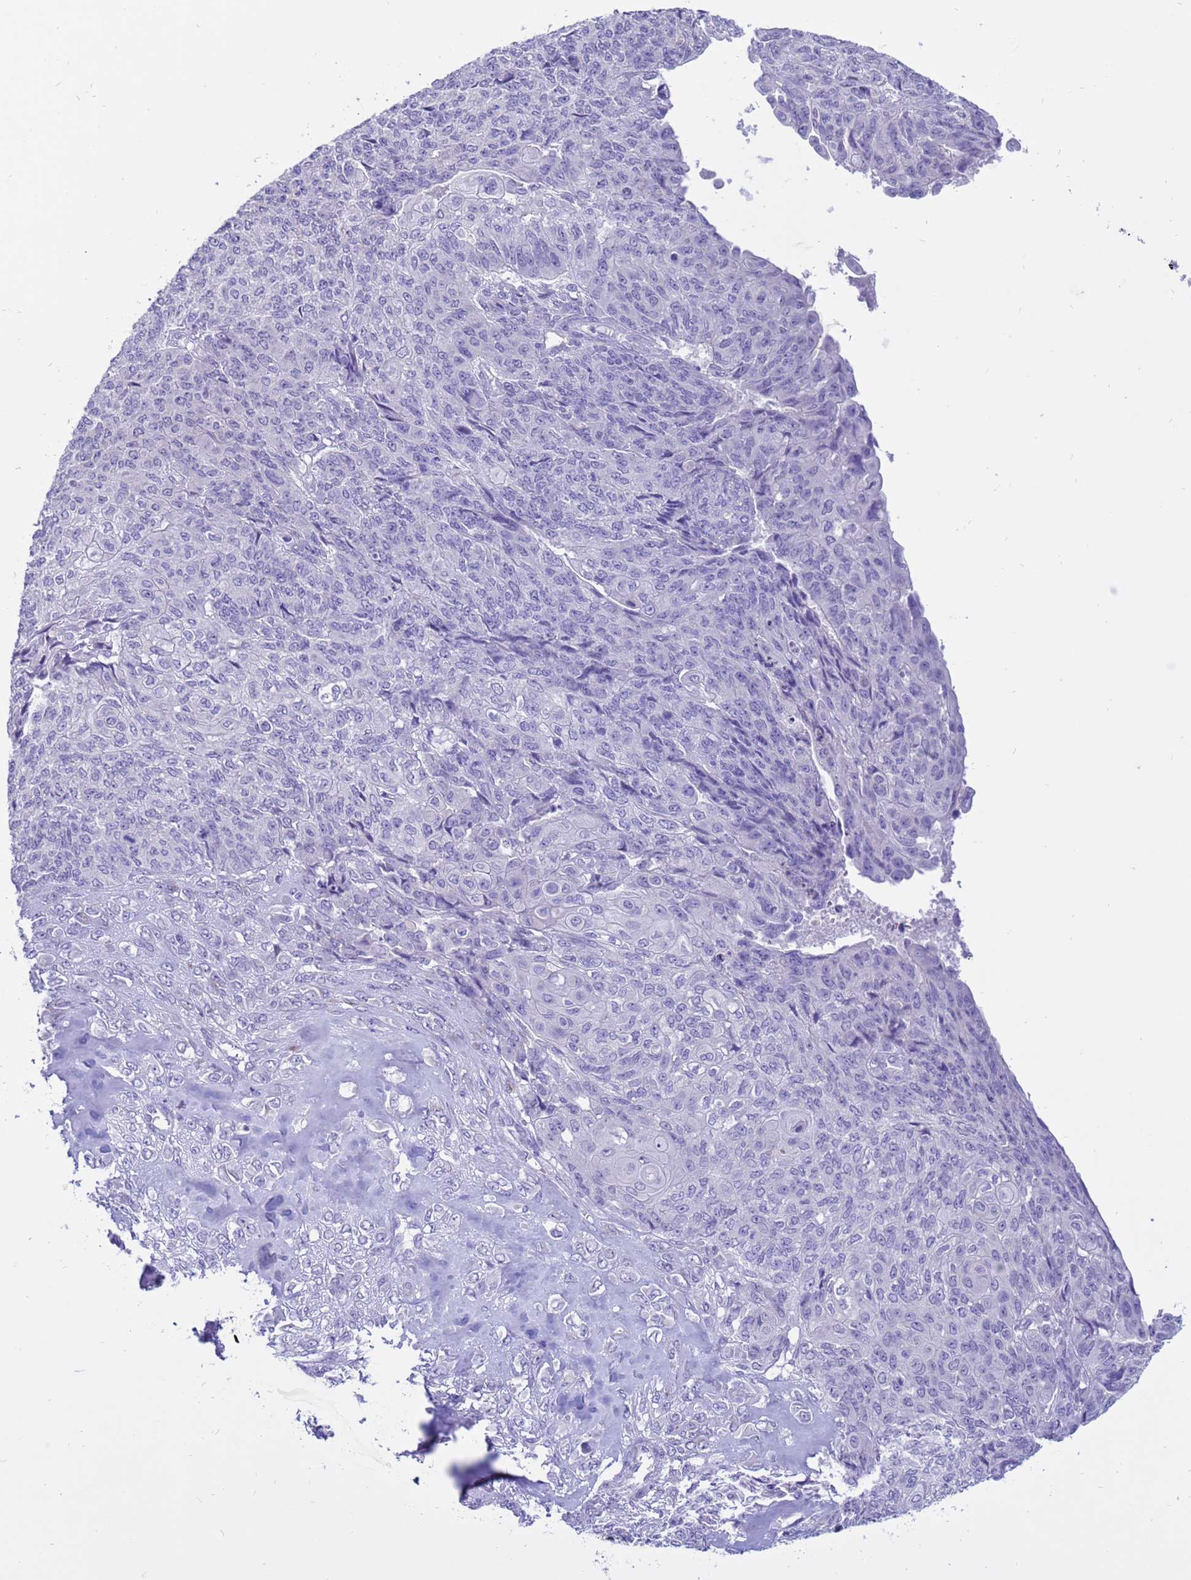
{"staining": {"intensity": "negative", "quantity": "none", "location": "none"}, "tissue": "endometrial cancer", "cell_type": "Tumor cells", "image_type": "cancer", "snomed": [{"axis": "morphology", "description": "Adenocarcinoma, NOS"}, {"axis": "topography", "description": "Endometrium"}], "caption": "Endometrial adenocarcinoma was stained to show a protein in brown. There is no significant staining in tumor cells. Brightfield microscopy of IHC stained with DAB (3,3'-diaminobenzidine) (brown) and hematoxylin (blue), captured at high magnification.", "gene": "PDE10A", "patient": {"sex": "female", "age": 32}}